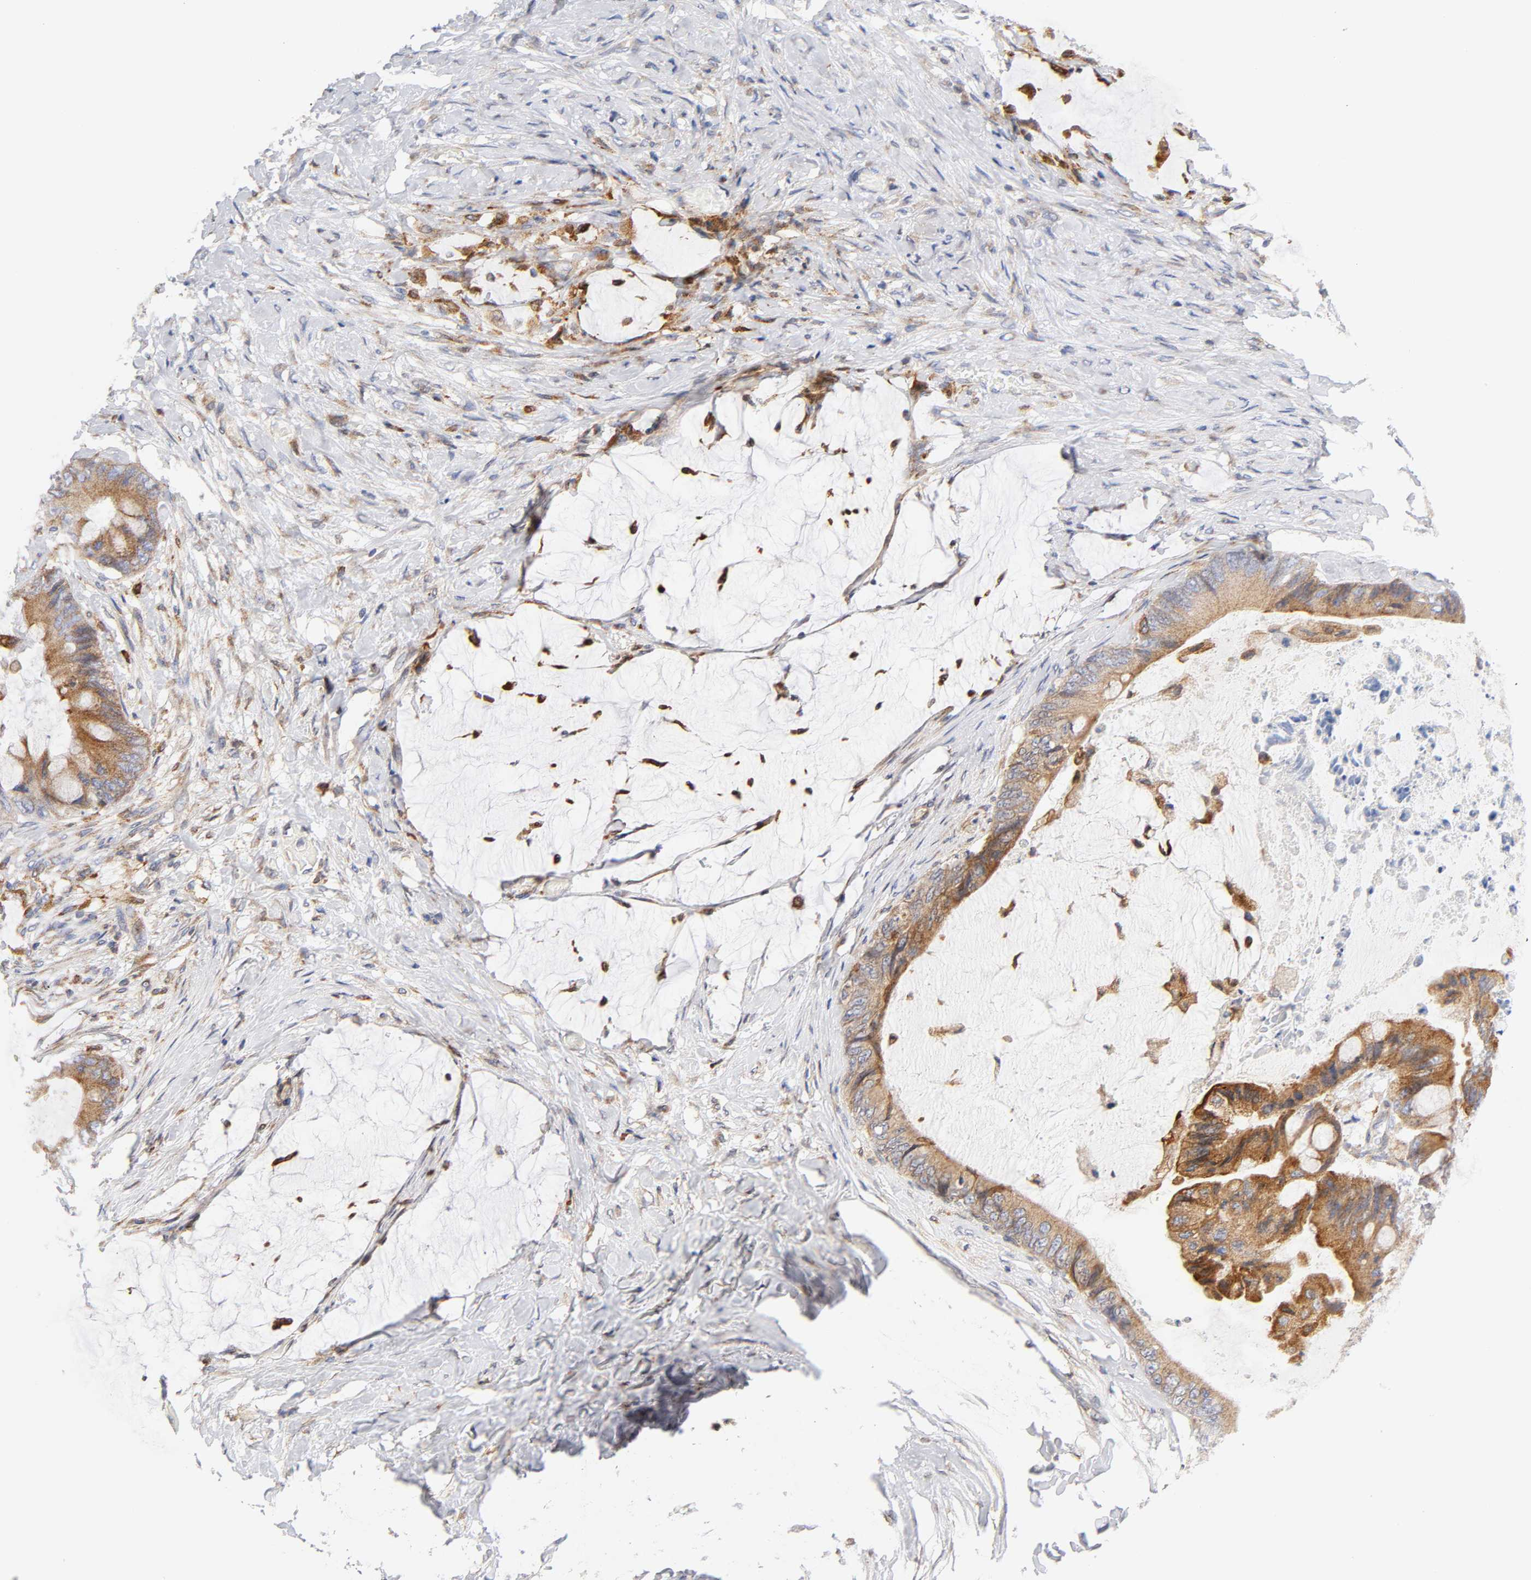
{"staining": {"intensity": "moderate", "quantity": ">75%", "location": "cytoplasmic/membranous"}, "tissue": "colorectal cancer", "cell_type": "Tumor cells", "image_type": "cancer", "snomed": [{"axis": "morphology", "description": "Normal tissue, NOS"}, {"axis": "morphology", "description": "Adenocarcinoma, NOS"}, {"axis": "topography", "description": "Rectum"}, {"axis": "topography", "description": "Peripheral nerve tissue"}], "caption": "Immunohistochemical staining of human colorectal cancer displays medium levels of moderate cytoplasmic/membranous protein positivity in approximately >75% of tumor cells.", "gene": "POR", "patient": {"sex": "female", "age": 77}}